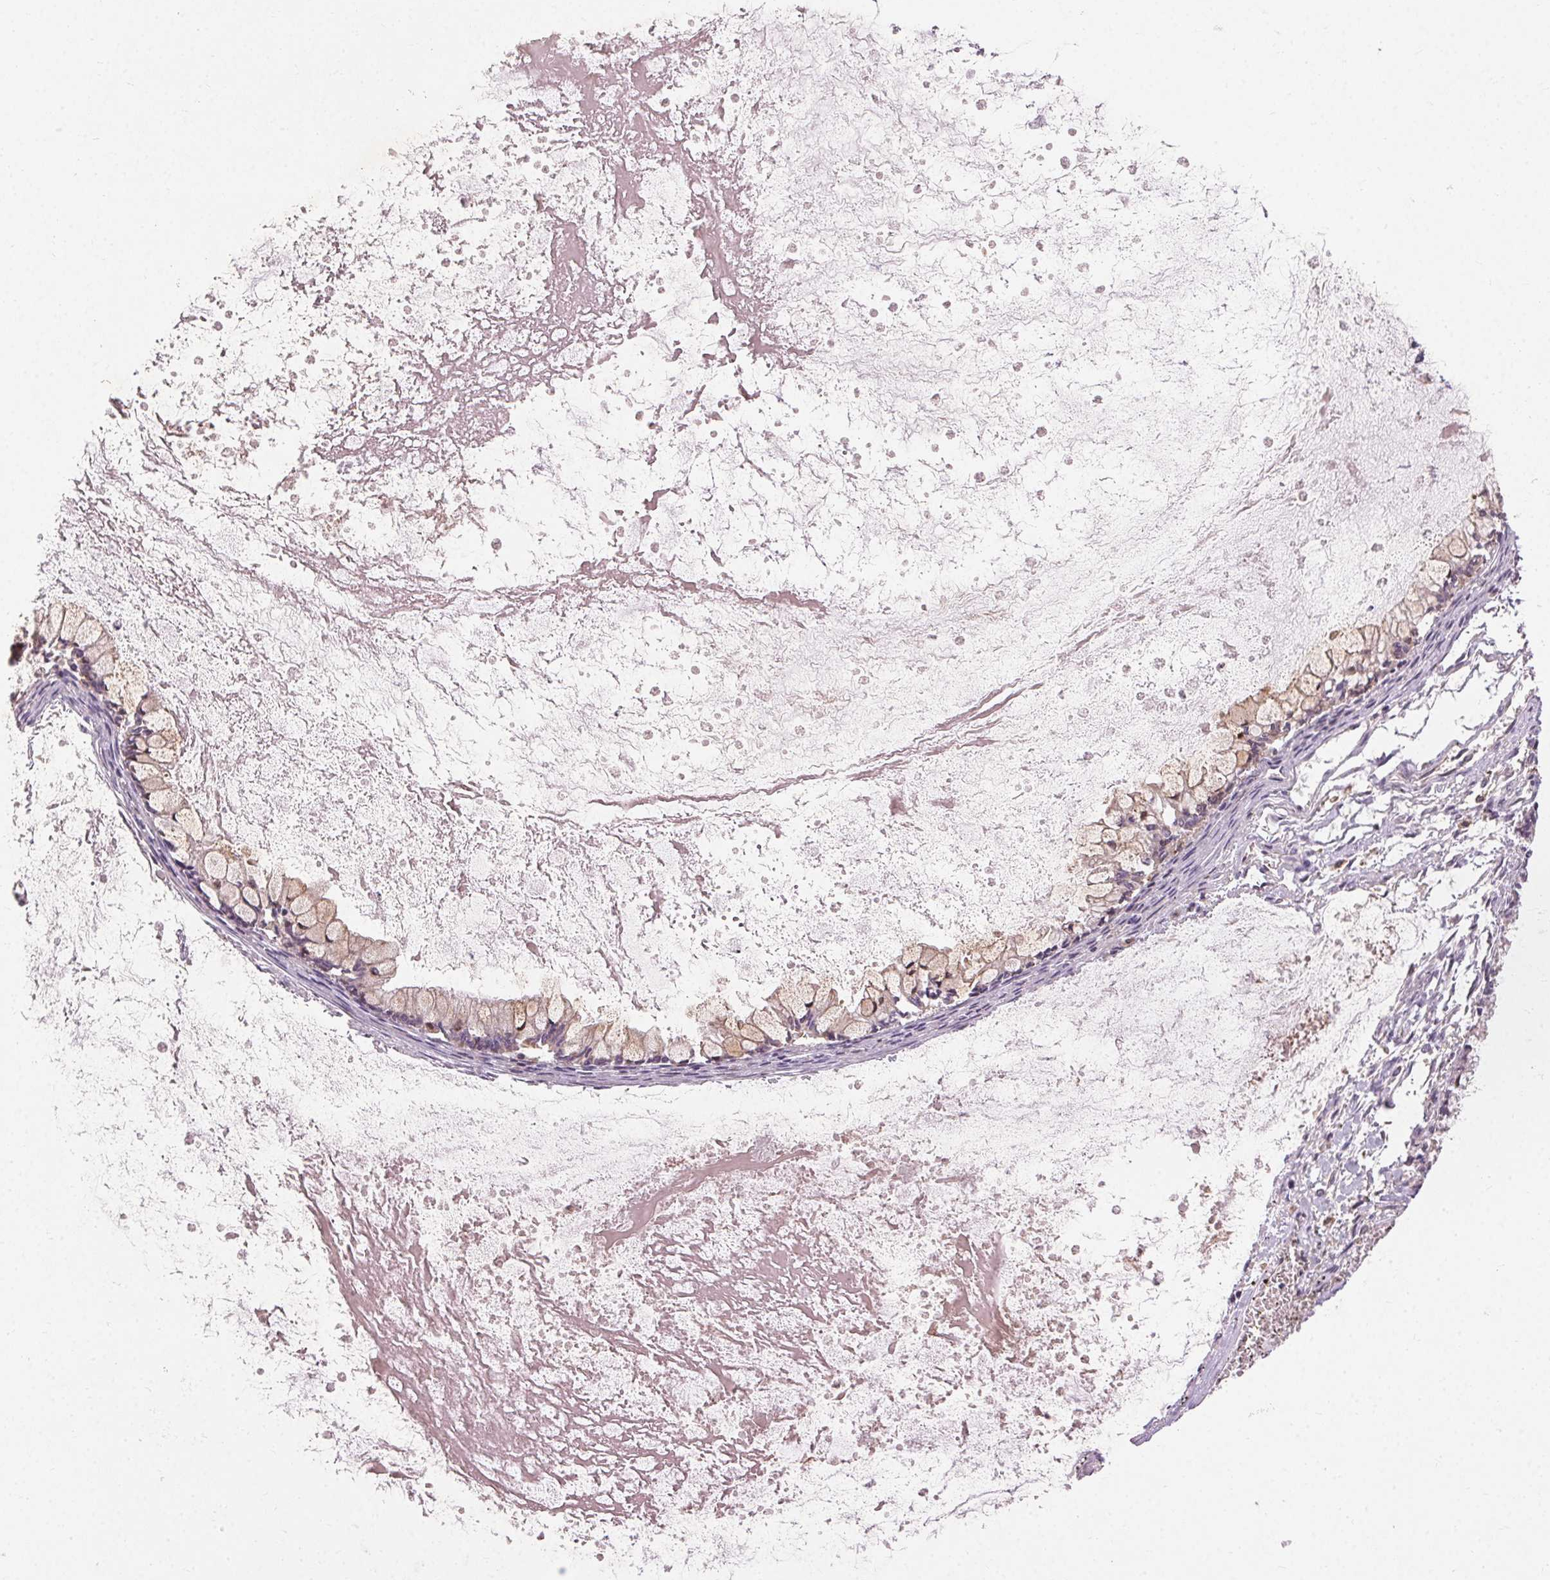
{"staining": {"intensity": "weak", "quantity": "25%-75%", "location": "cytoplasmic/membranous"}, "tissue": "ovarian cancer", "cell_type": "Tumor cells", "image_type": "cancer", "snomed": [{"axis": "morphology", "description": "Cystadenocarcinoma, mucinous, NOS"}, {"axis": "topography", "description": "Ovary"}], "caption": "Approximately 25%-75% of tumor cells in ovarian cancer show weak cytoplasmic/membranous protein positivity as visualized by brown immunohistochemical staining.", "gene": "REP15", "patient": {"sex": "female", "age": 67}}